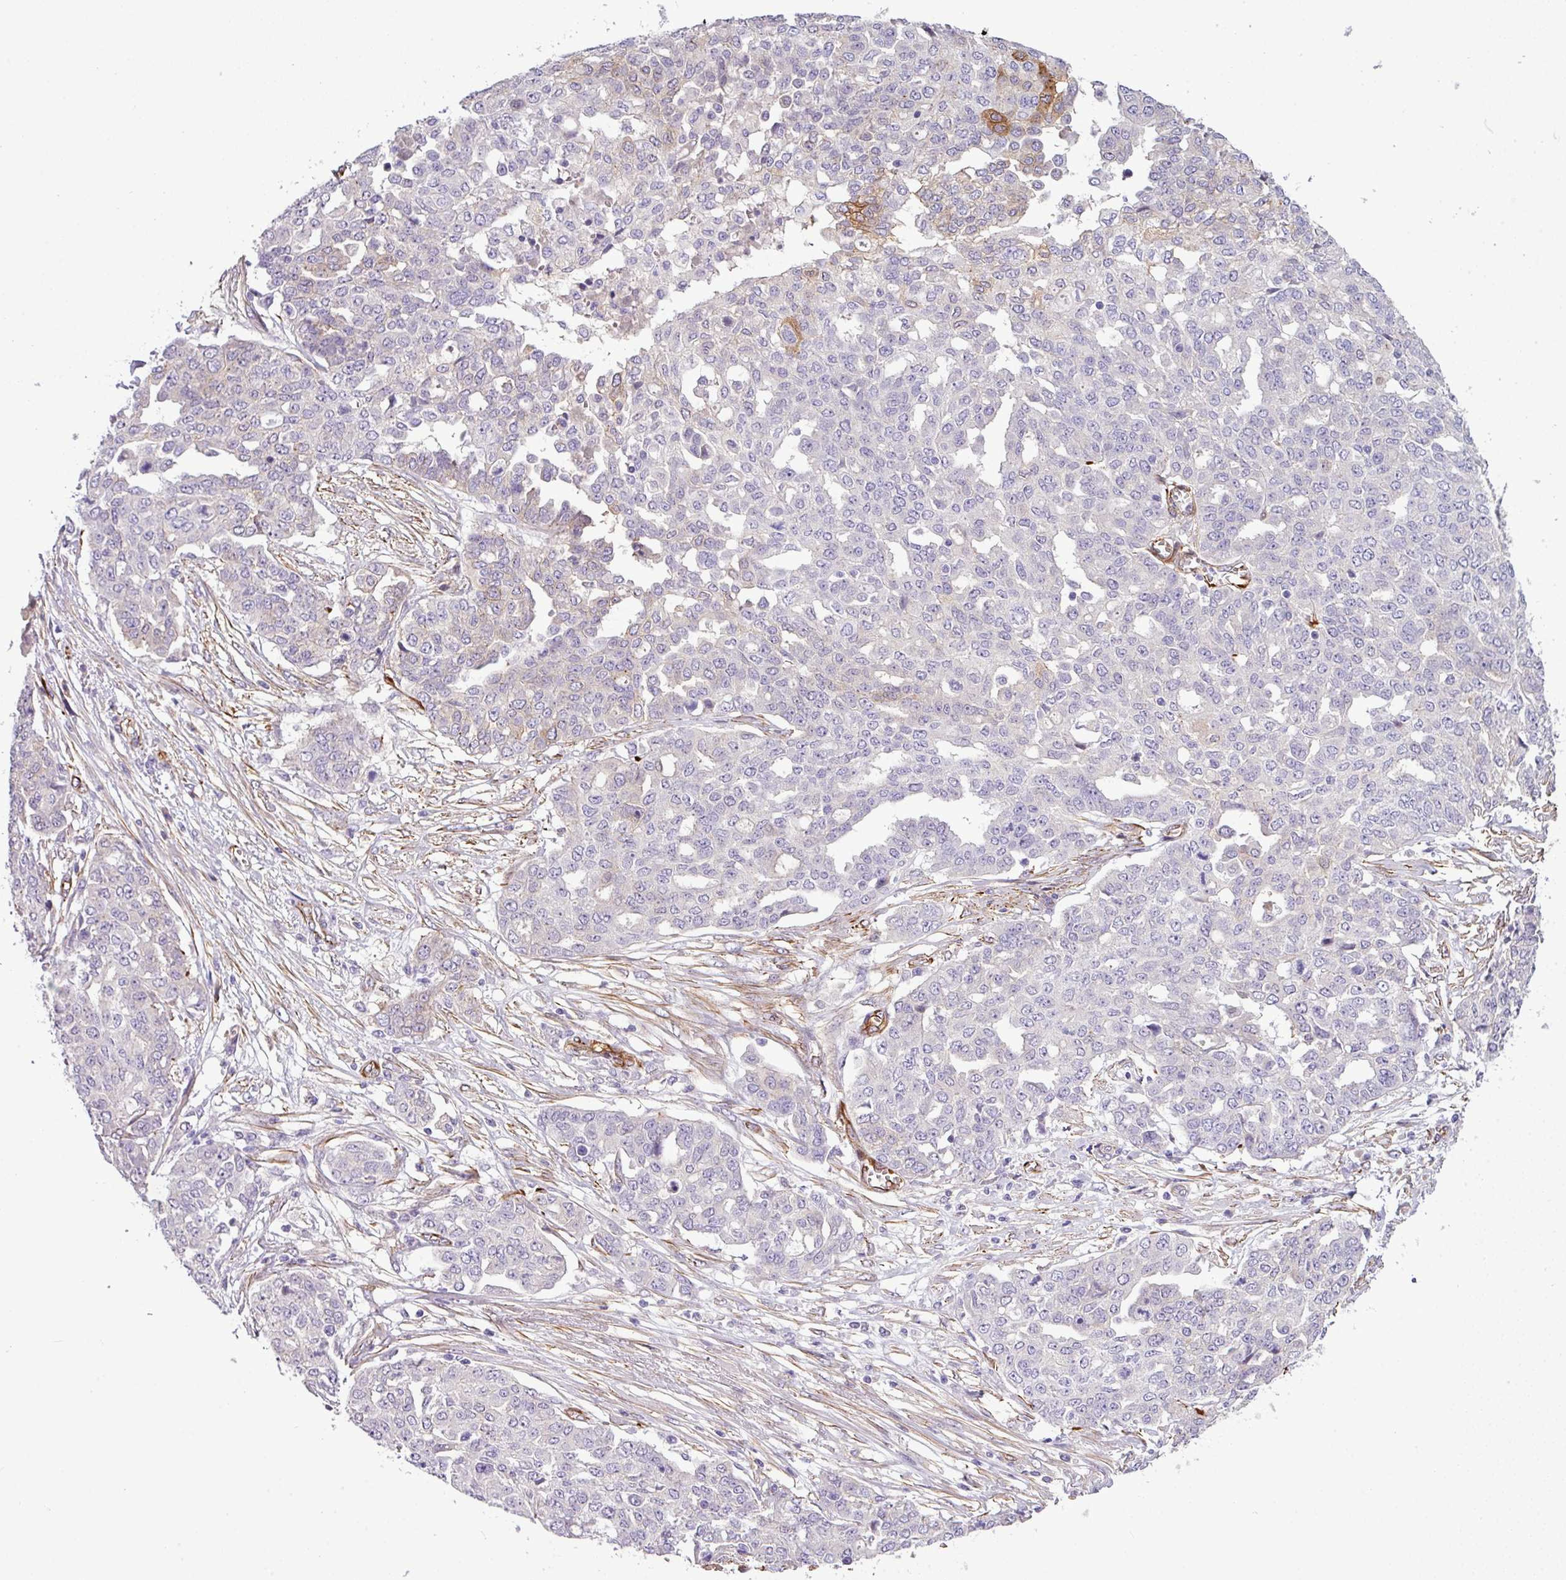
{"staining": {"intensity": "moderate", "quantity": "<25%", "location": "cytoplasmic/membranous"}, "tissue": "ovarian cancer", "cell_type": "Tumor cells", "image_type": "cancer", "snomed": [{"axis": "morphology", "description": "Cystadenocarcinoma, serous, NOS"}, {"axis": "topography", "description": "Soft tissue"}, {"axis": "topography", "description": "Ovary"}], "caption": "Protein expression analysis of human ovarian cancer (serous cystadenocarcinoma) reveals moderate cytoplasmic/membranous positivity in about <25% of tumor cells.", "gene": "PARD6A", "patient": {"sex": "female", "age": 57}}